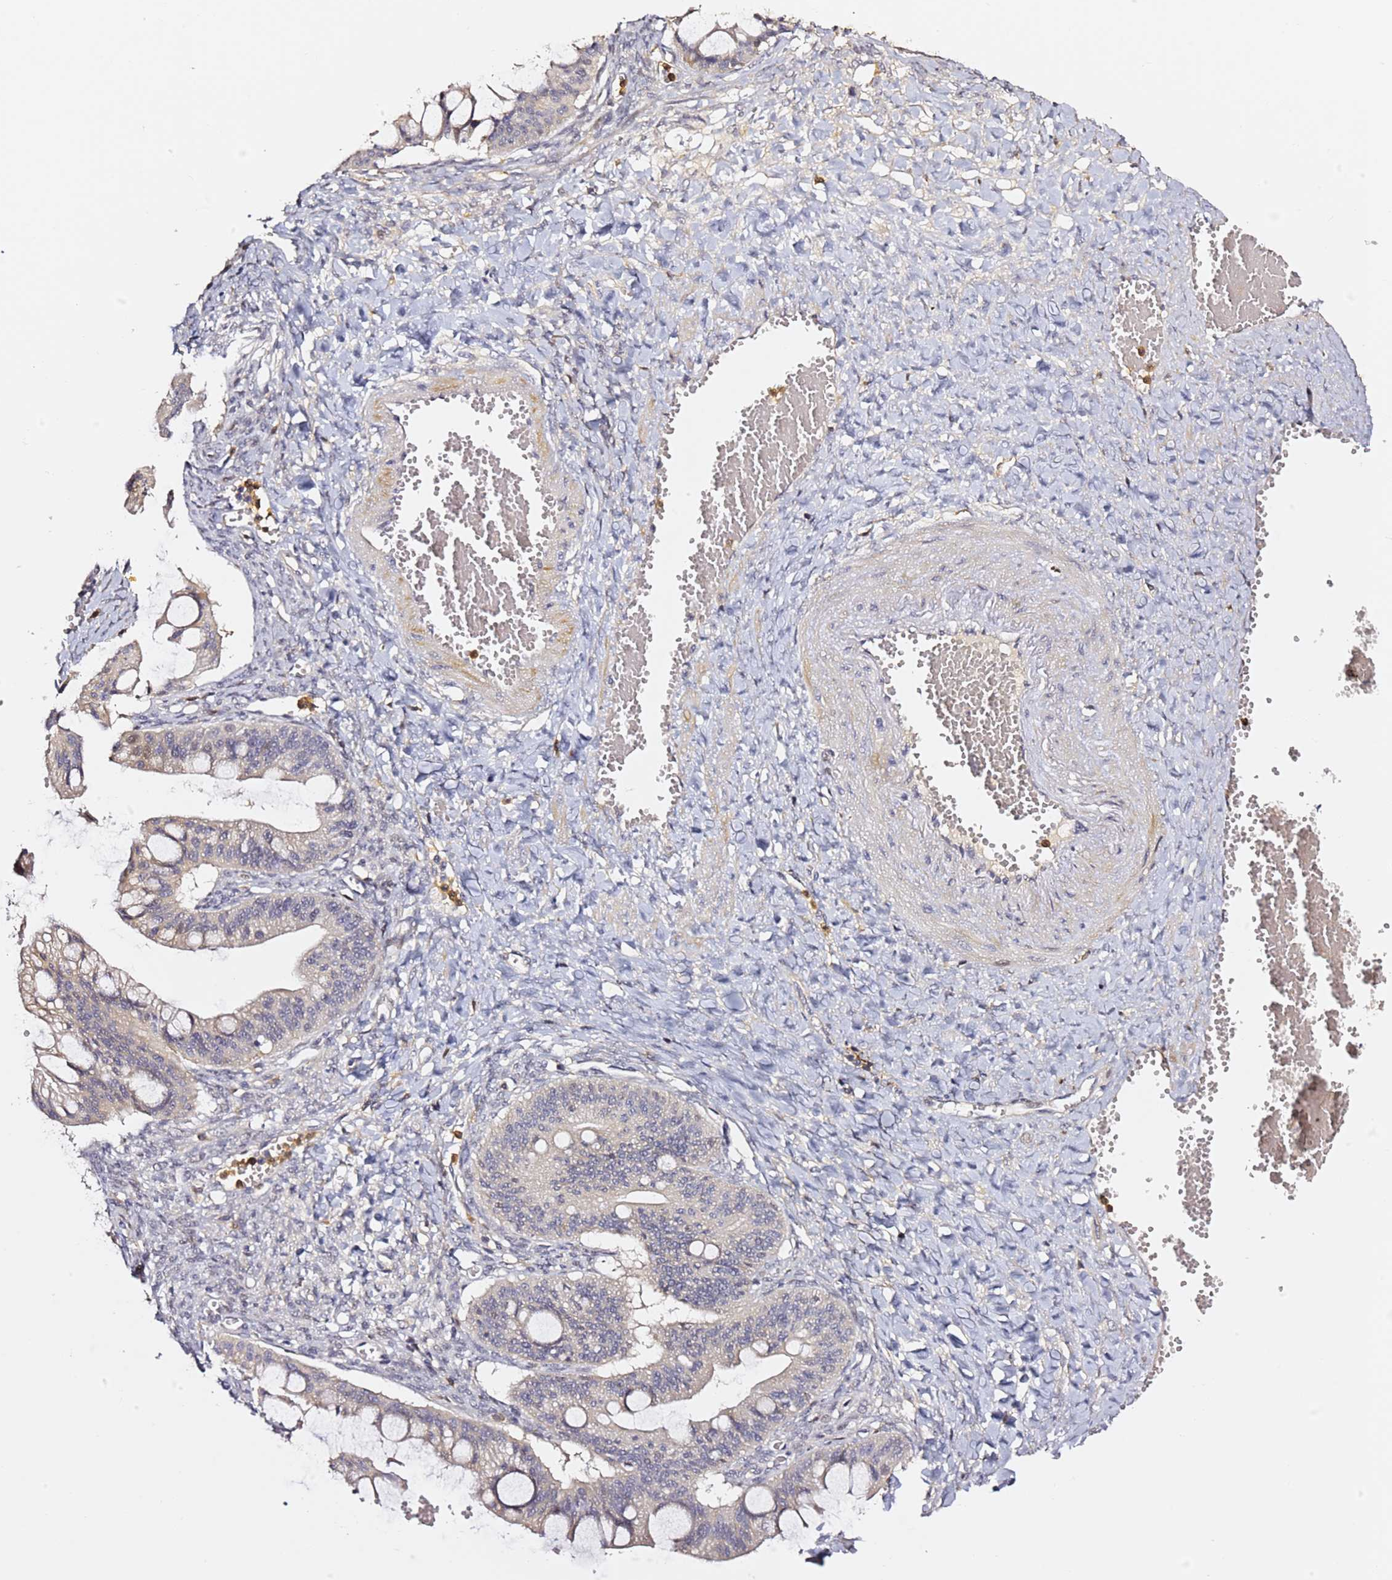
{"staining": {"intensity": "negative", "quantity": "none", "location": "none"}, "tissue": "ovarian cancer", "cell_type": "Tumor cells", "image_type": "cancer", "snomed": [{"axis": "morphology", "description": "Cystadenocarcinoma, mucinous, NOS"}, {"axis": "topography", "description": "Ovary"}], "caption": "Immunohistochemistry (IHC) image of mucinous cystadenocarcinoma (ovarian) stained for a protein (brown), which displays no expression in tumor cells.", "gene": "IL4I1", "patient": {"sex": "female", "age": 73}}